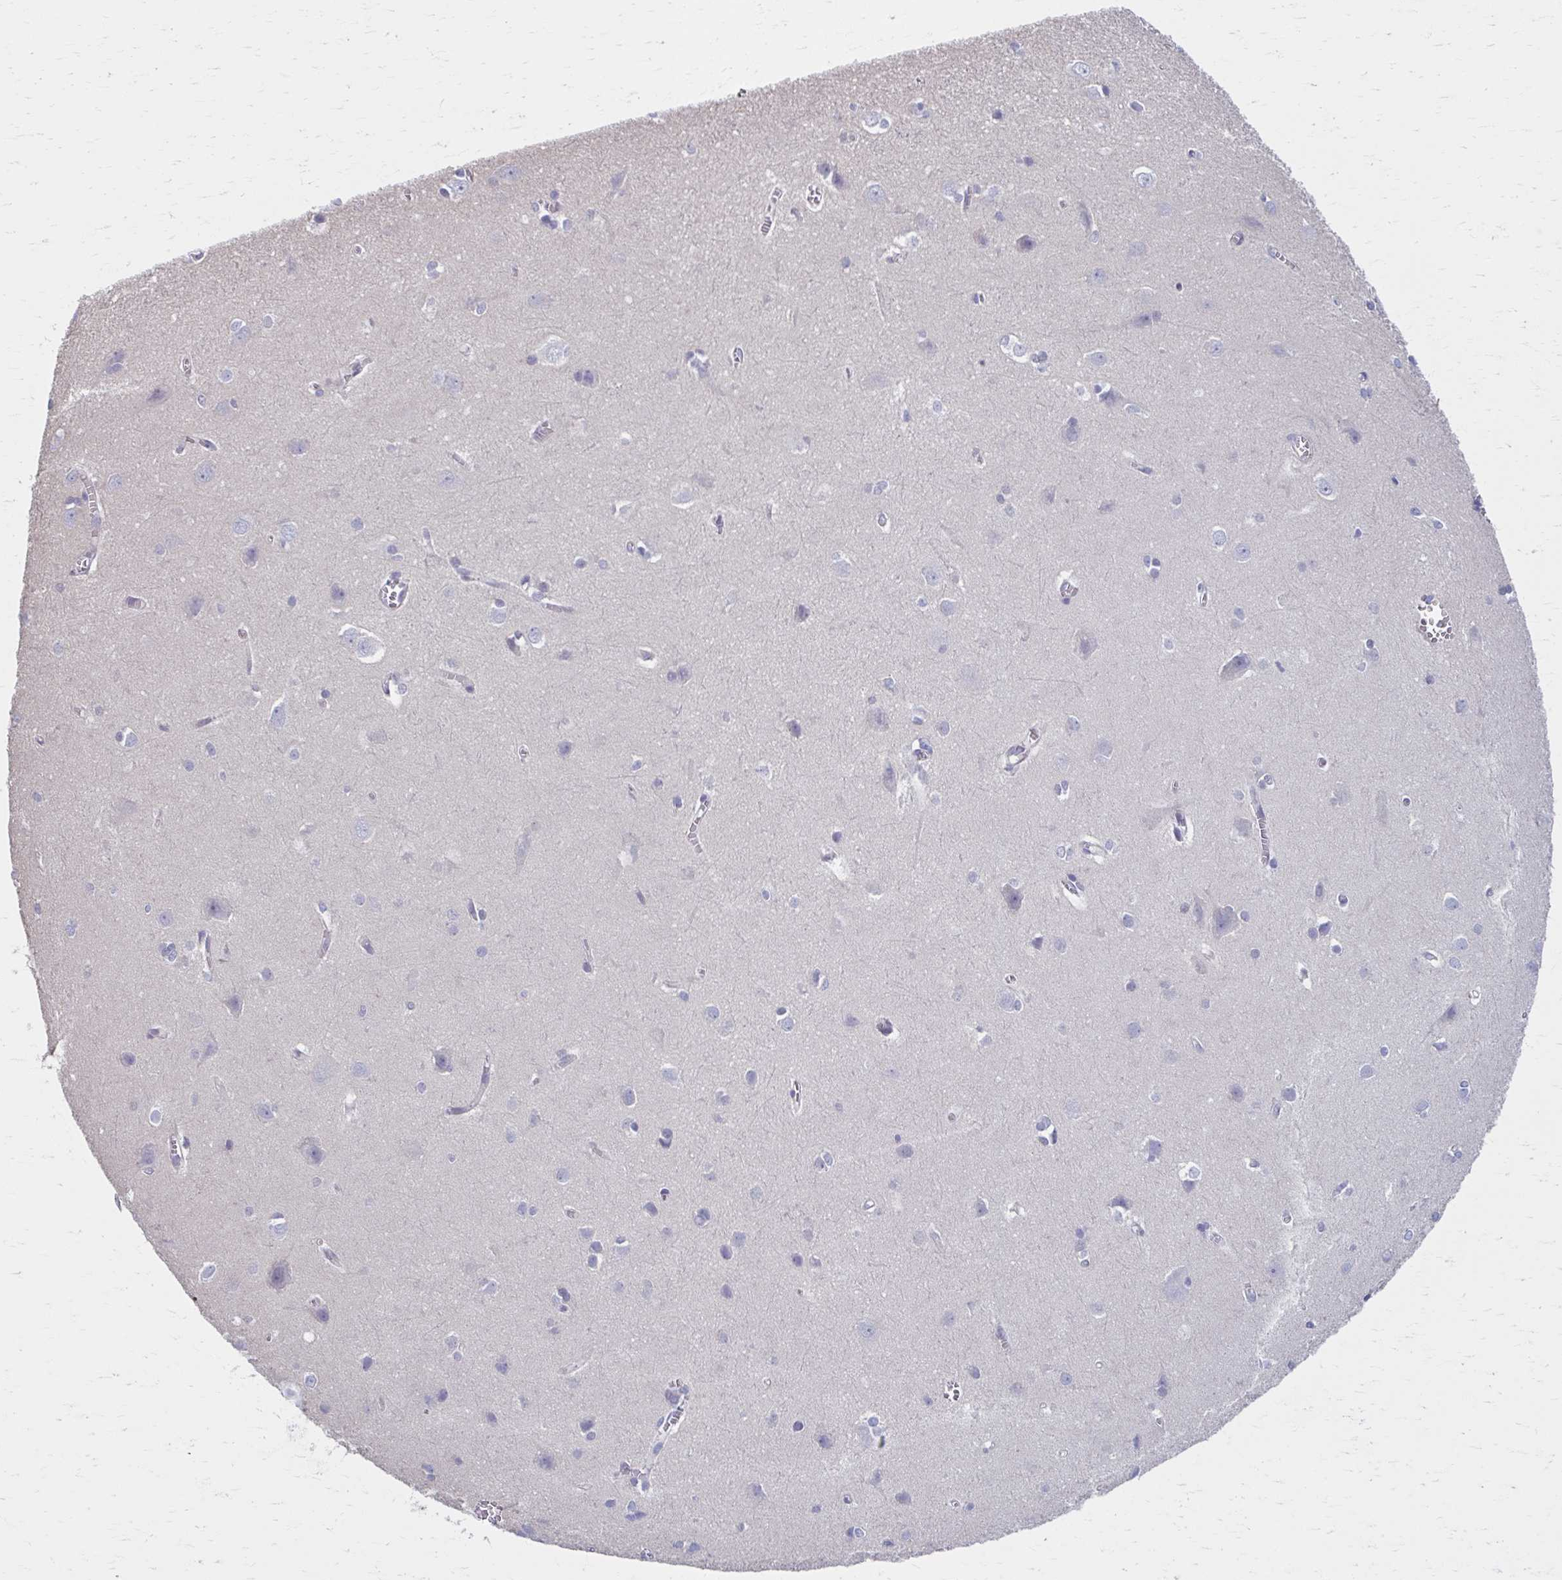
{"staining": {"intensity": "negative", "quantity": "none", "location": "none"}, "tissue": "cerebral cortex", "cell_type": "Endothelial cells", "image_type": "normal", "snomed": [{"axis": "morphology", "description": "Normal tissue, NOS"}, {"axis": "topography", "description": "Cerebral cortex"}], "caption": "Cerebral cortex was stained to show a protein in brown. There is no significant positivity in endothelial cells. (DAB IHC visualized using brightfield microscopy, high magnification).", "gene": "CHST3", "patient": {"sex": "male", "age": 37}}